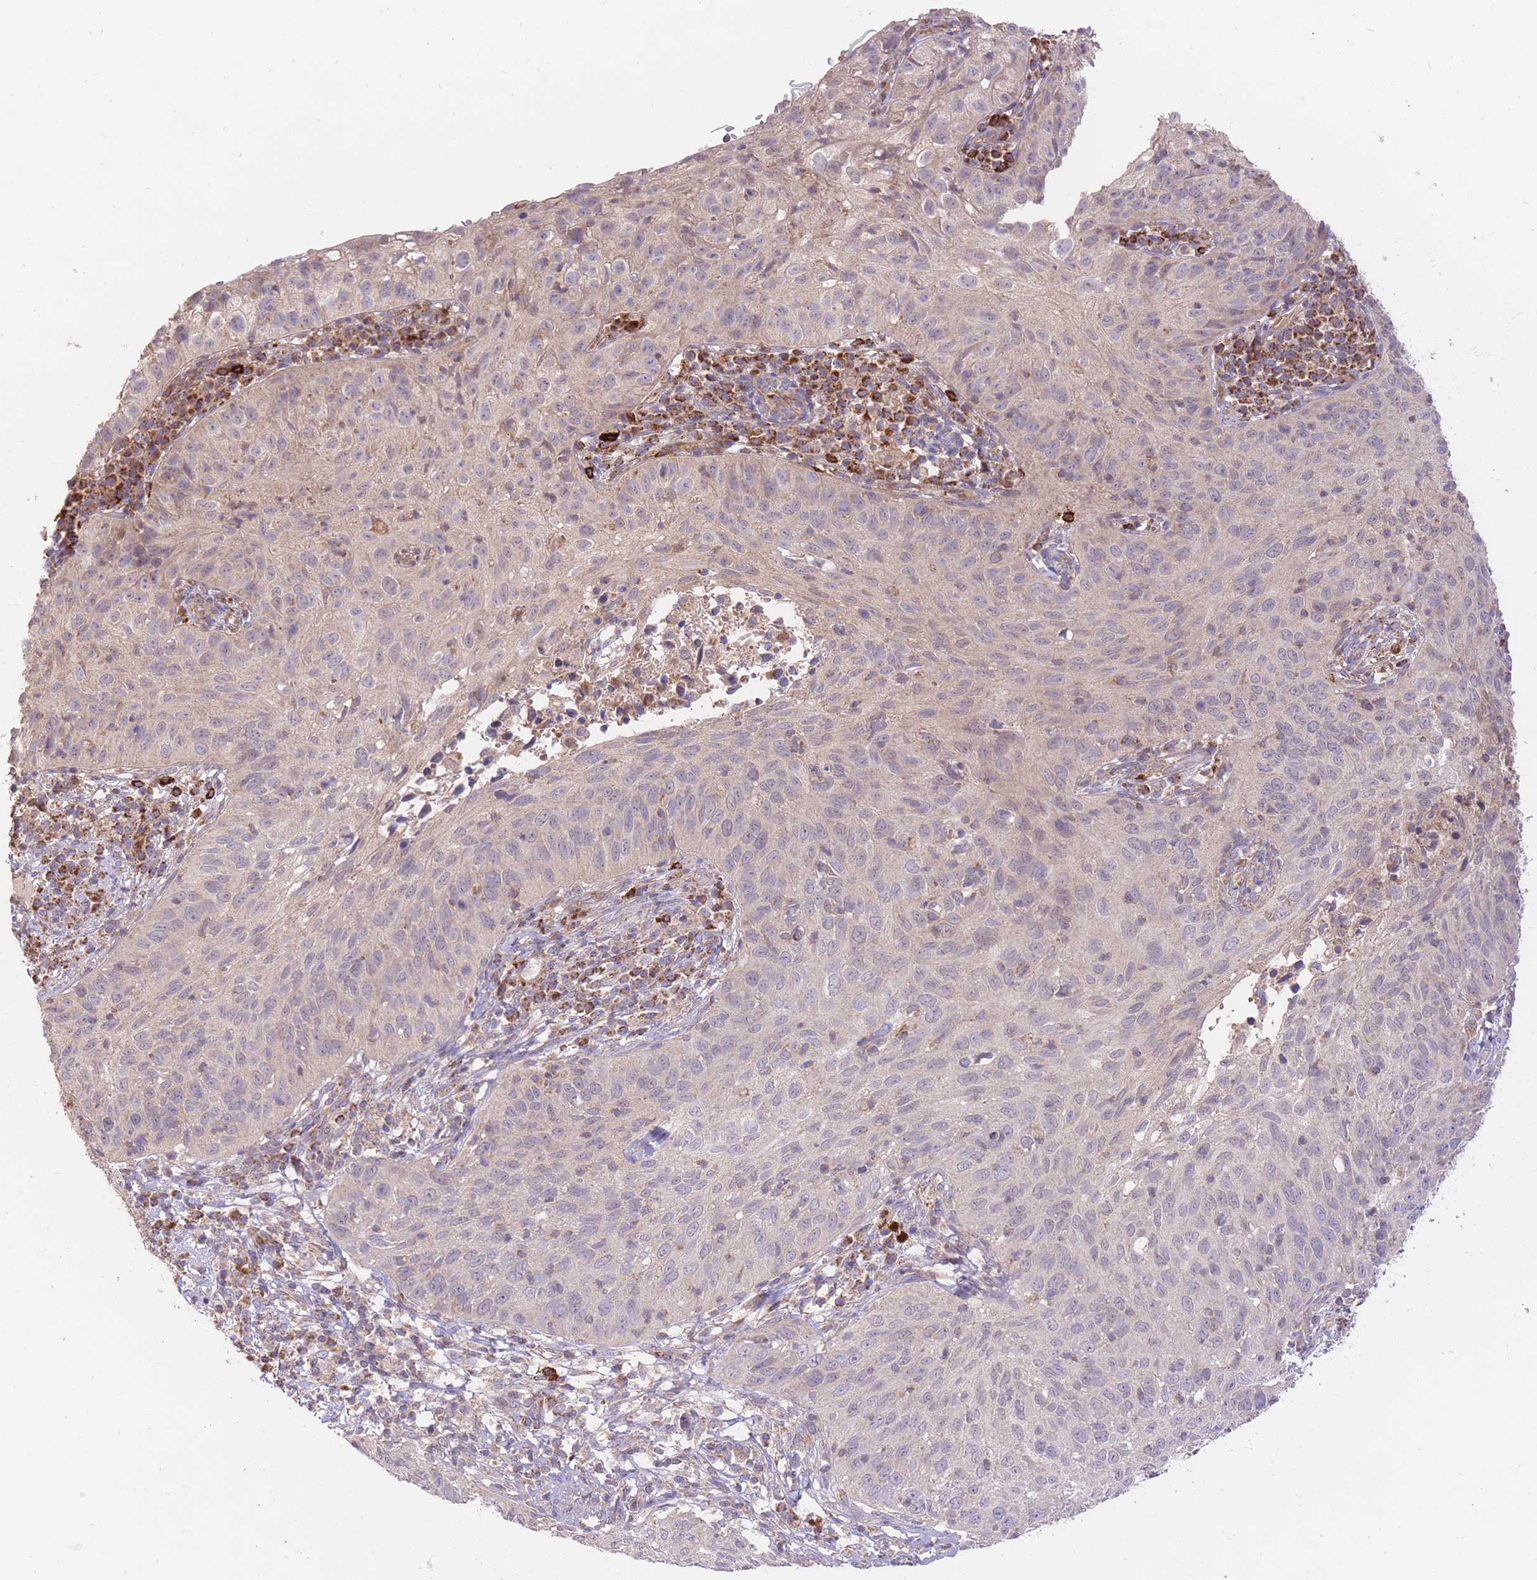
{"staining": {"intensity": "weak", "quantity": "<25%", "location": "cytoplasmic/membranous"}, "tissue": "cervical cancer", "cell_type": "Tumor cells", "image_type": "cancer", "snomed": [{"axis": "morphology", "description": "Squamous cell carcinoma, NOS"}, {"axis": "topography", "description": "Cervix"}], "caption": "This is a histopathology image of immunohistochemistry (IHC) staining of cervical squamous cell carcinoma, which shows no positivity in tumor cells.", "gene": "PREP", "patient": {"sex": "female", "age": 30}}